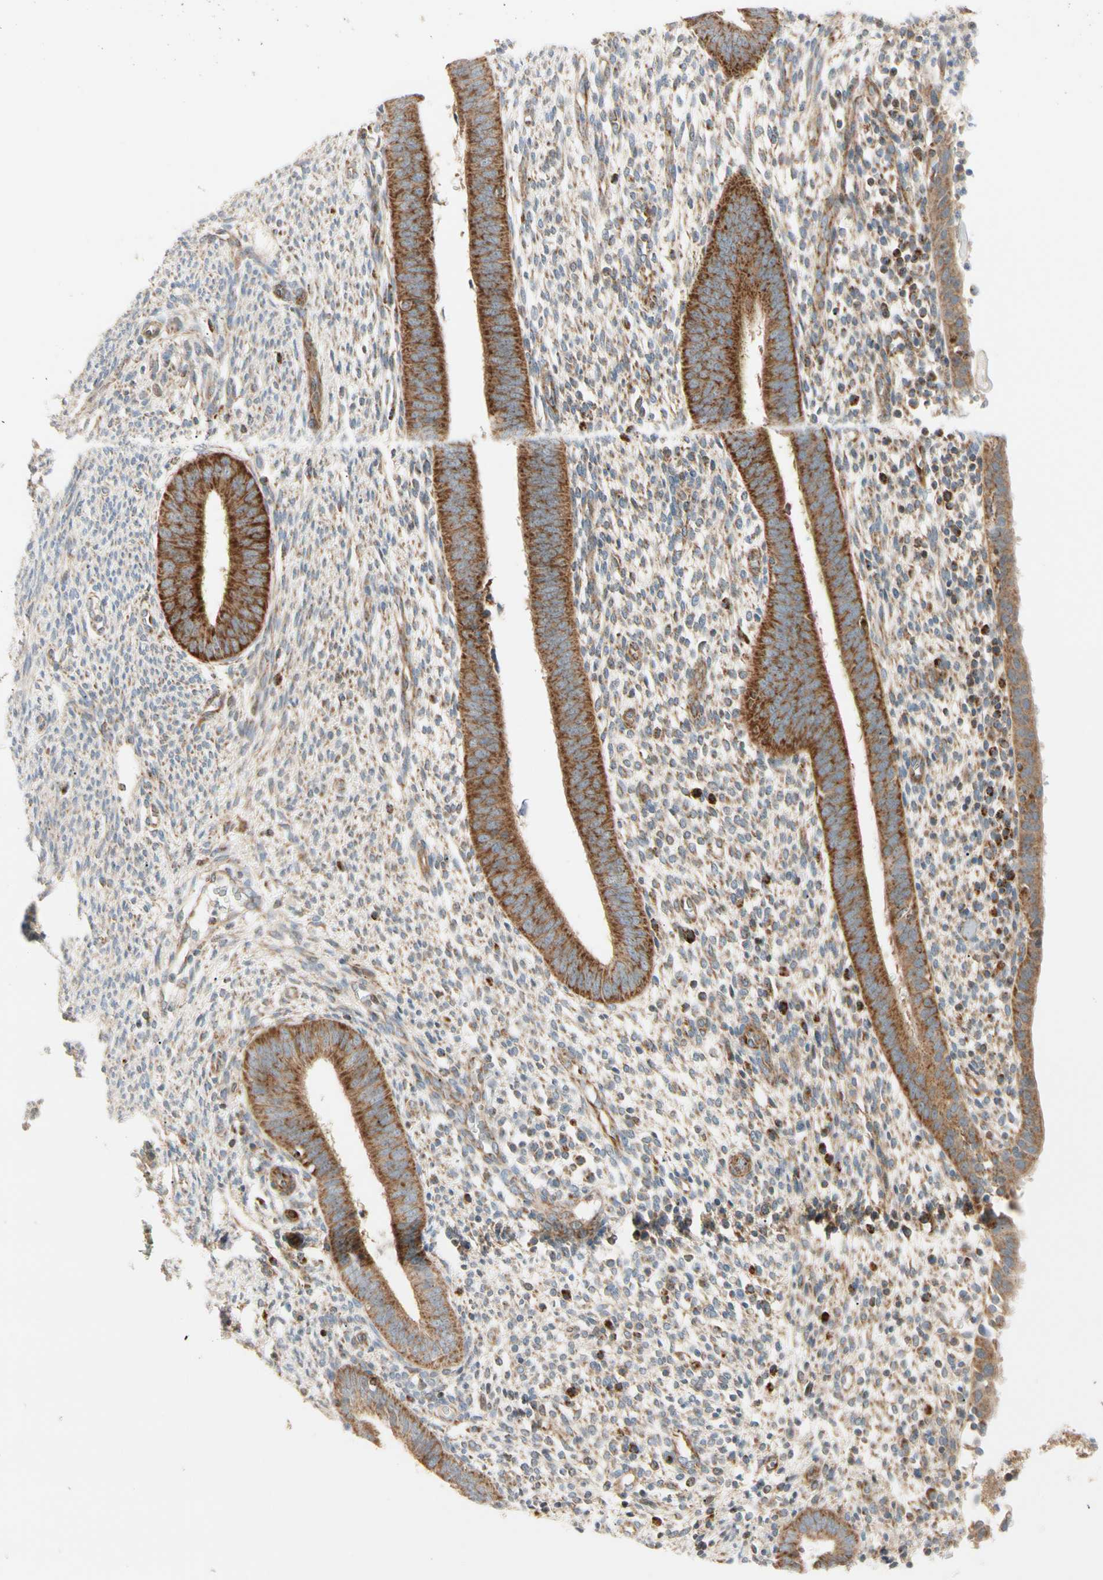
{"staining": {"intensity": "weak", "quantity": "25%-75%", "location": "cytoplasmic/membranous"}, "tissue": "endometrium", "cell_type": "Cells in endometrial stroma", "image_type": "normal", "snomed": [{"axis": "morphology", "description": "Normal tissue, NOS"}, {"axis": "topography", "description": "Endometrium"}], "caption": "Immunohistochemistry (IHC) histopathology image of benign endometrium: human endometrium stained using immunohistochemistry demonstrates low levels of weak protein expression localized specifically in the cytoplasmic/membranous of cells in endometrial stroma, appearing as a cytoplasmic/membranous brown color.", "gene": "TBC1D10A", "patient": {"sex": "female", "age": 35}}